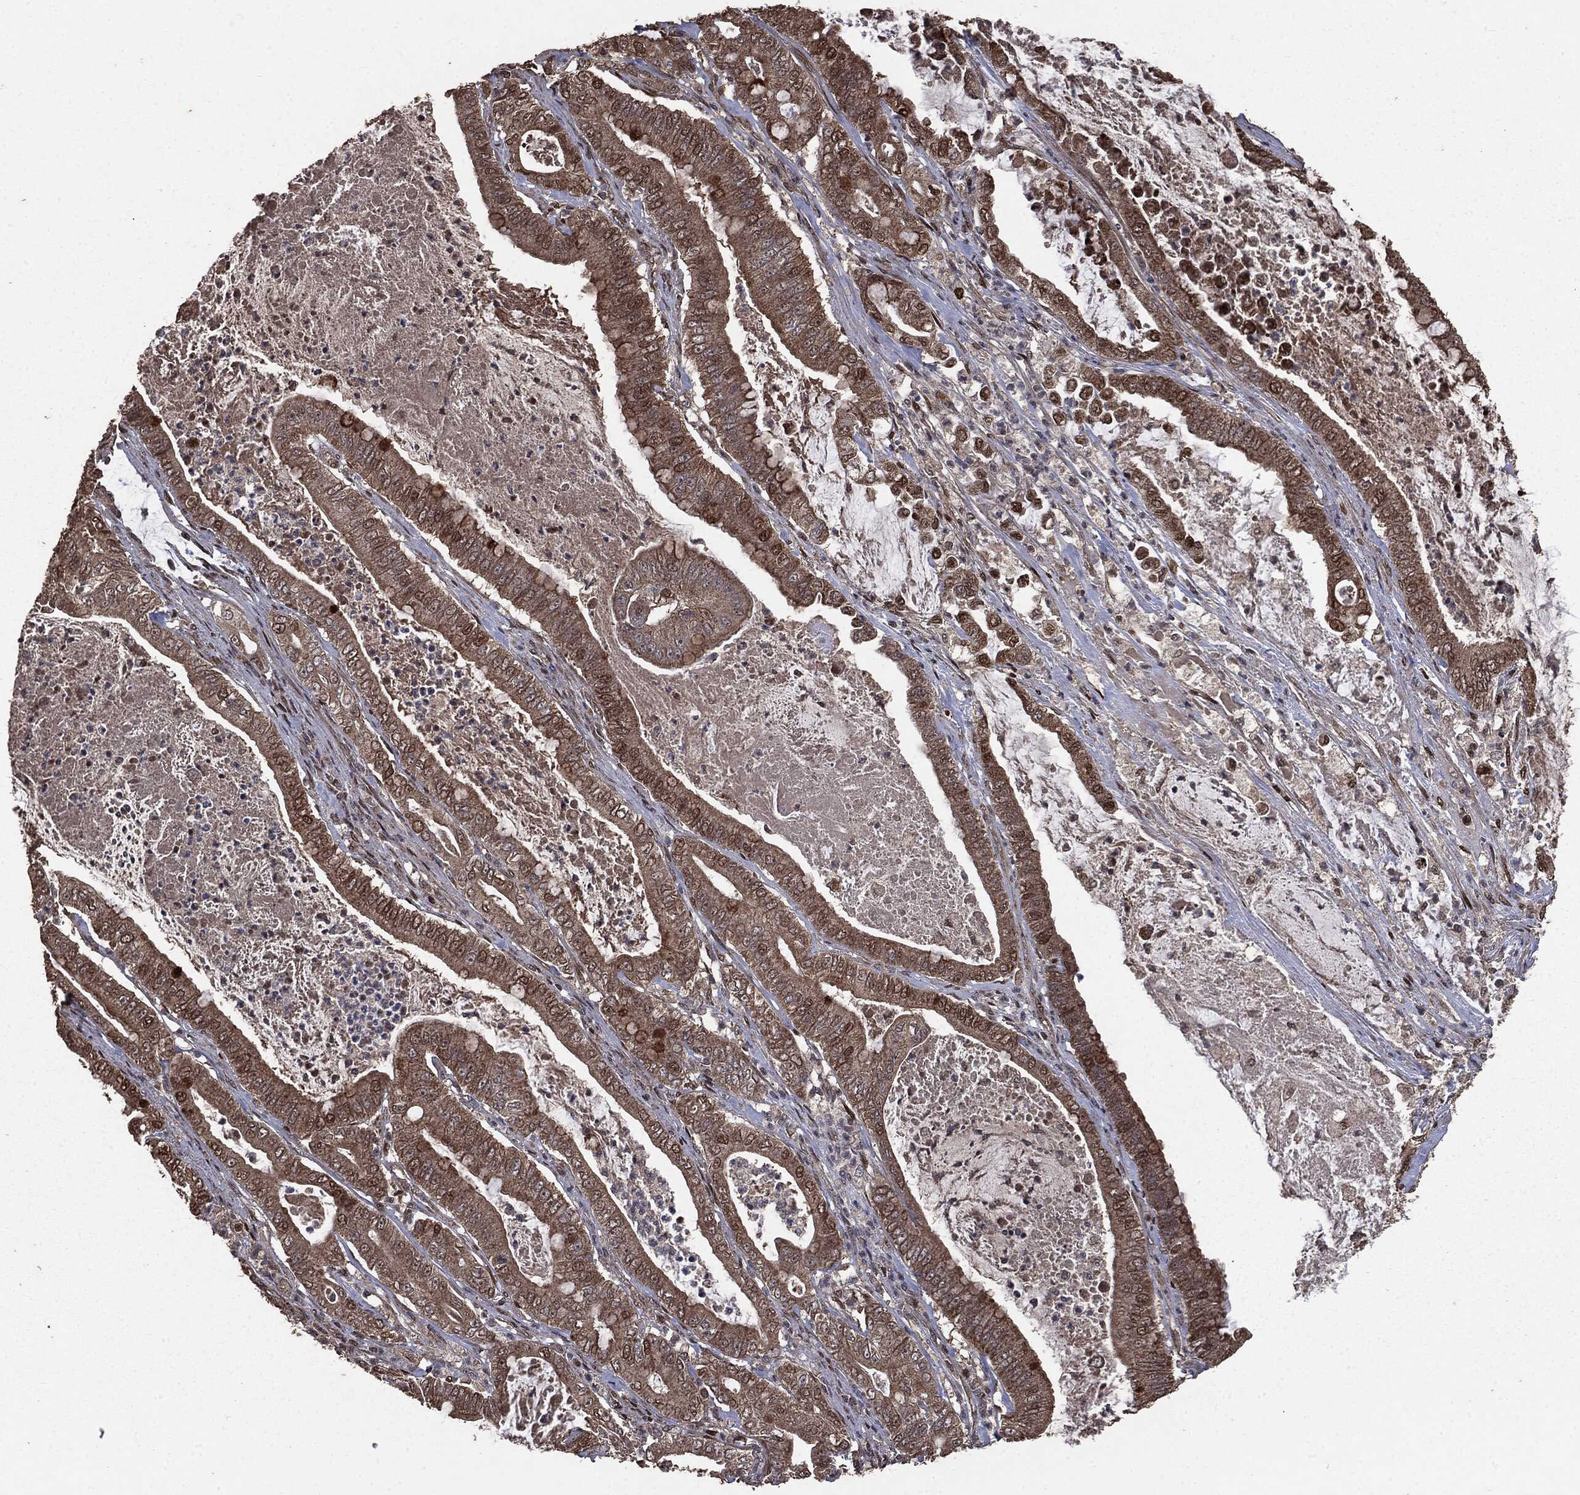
{"staining": {"intensity": "strong", "quantity": "25%-75%", "location": "cytoplasmic/membranous,nuclear"}, "tissue": "pancreatic cancer", "cell_type": "Tumor cells", "image_type": "cancer", "snomed": [{"axis": "morphology", "description": "Adenocarcinoma, NOS"}, {"axis": "topography", "description": "Pancreas"}], "caption": "Immunohistochemical staining of adenocarcinoma (pancreatic) reveals high levels of strong cytoplasmic/membranous and nuclear staining in approximately 25%-75% of tumor cells.", "gene": "PPP6R2", "patient": {"sex": "male", "age": 71}}